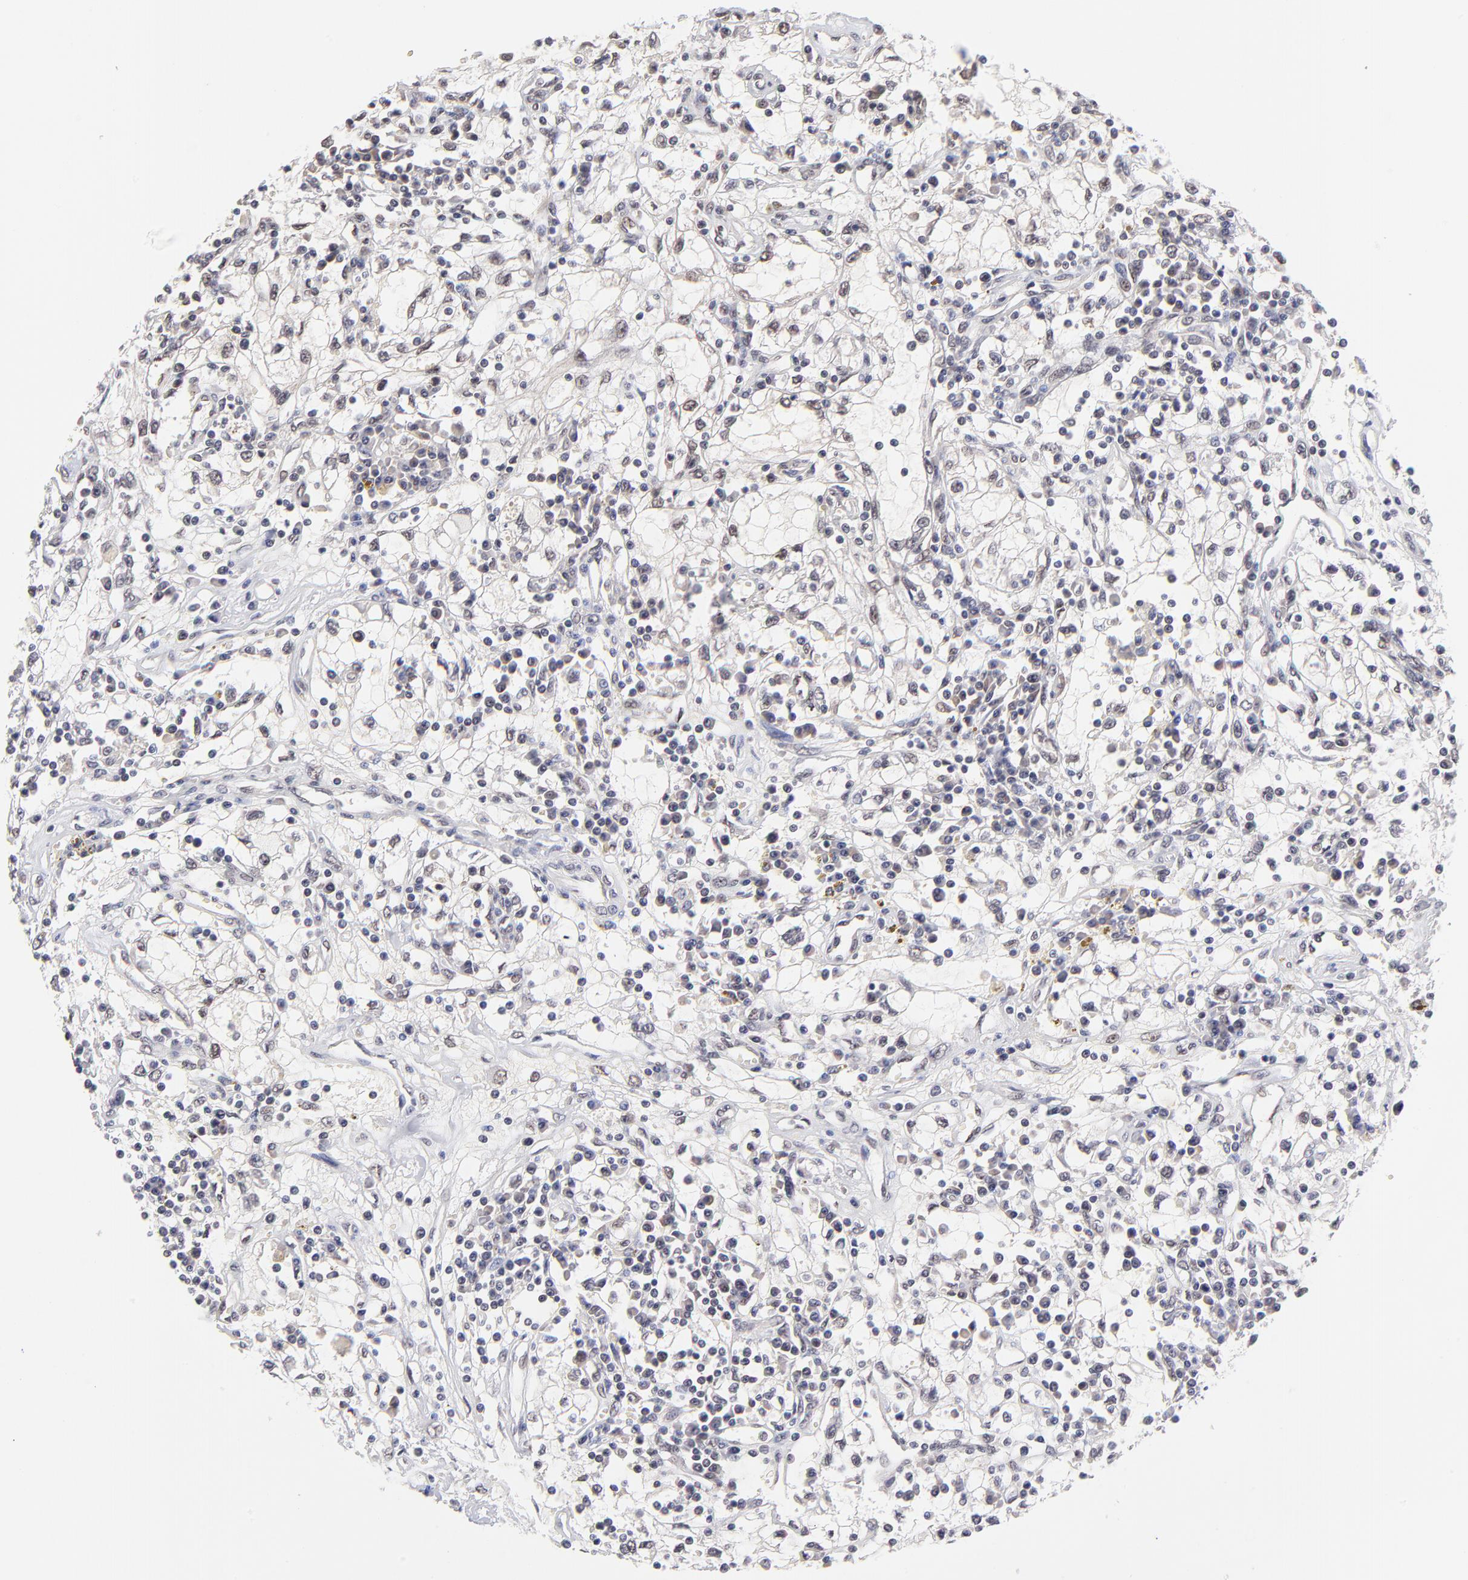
{"staining": {"intensity": "negative", "quantity": "none", "location": "none"}, "tissue": "renal cancer", "cell_type": "Tumor cells", "image_type": "cancer", "snomed": [{"axis": "morphology", "description": "Adenocarcinoma, NOS"}, {"axis": "topography", "description": "Kidney"}], "caption": "The IHC micrograph has no significant positivity in tumor cells of renal cancer tissue. (DAB (3,3'-diaminobenzidine) immunohistochemistry (IHC) visualized using brightfield microscopy, high magnification).", "gene": "UBE2E3", "patient": {"sex": "male", "age": 82}}